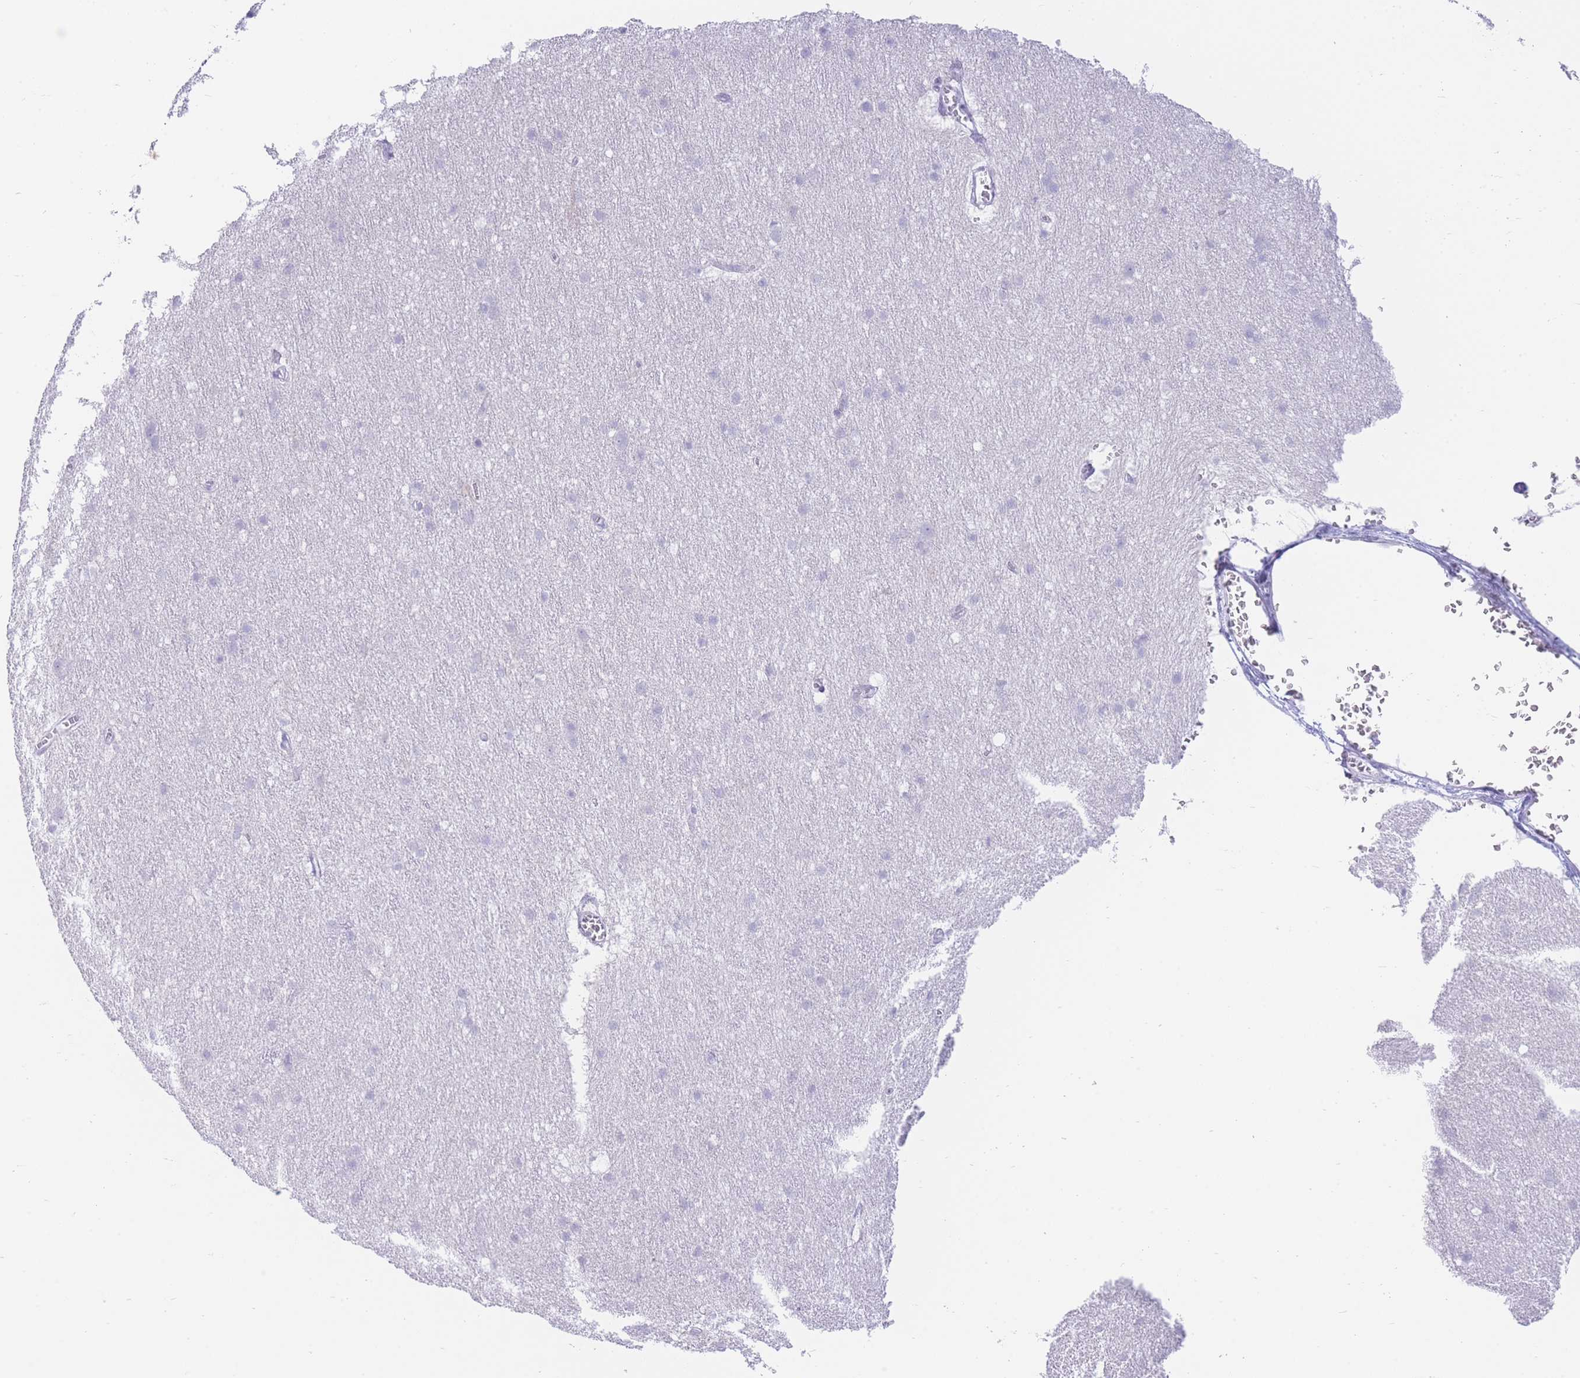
{"staining": {"intensity": "negative", "quantity": "none", "location": "none"}, "tissue": "cerebral cortex", "cell_type": "Endothelial cells", "image_type": "normal", "snomed": [{"axis": "morphology", "description": "Normal tissue, NOS"}, {"axis": "topography", "description": "Cerebral cortex"}], "caption": "IHC photomicrograph of benign cerebral cortex: cerebral cortex stained with DAB (3,3'-diaminobenzidine) demonstrates no significant protein expression in endothelial cells. (Brightfield microscopy of DAB IHC at high magnification).", "gene": "ZNF212", "patient": {"sex": "male", "age": 54}}